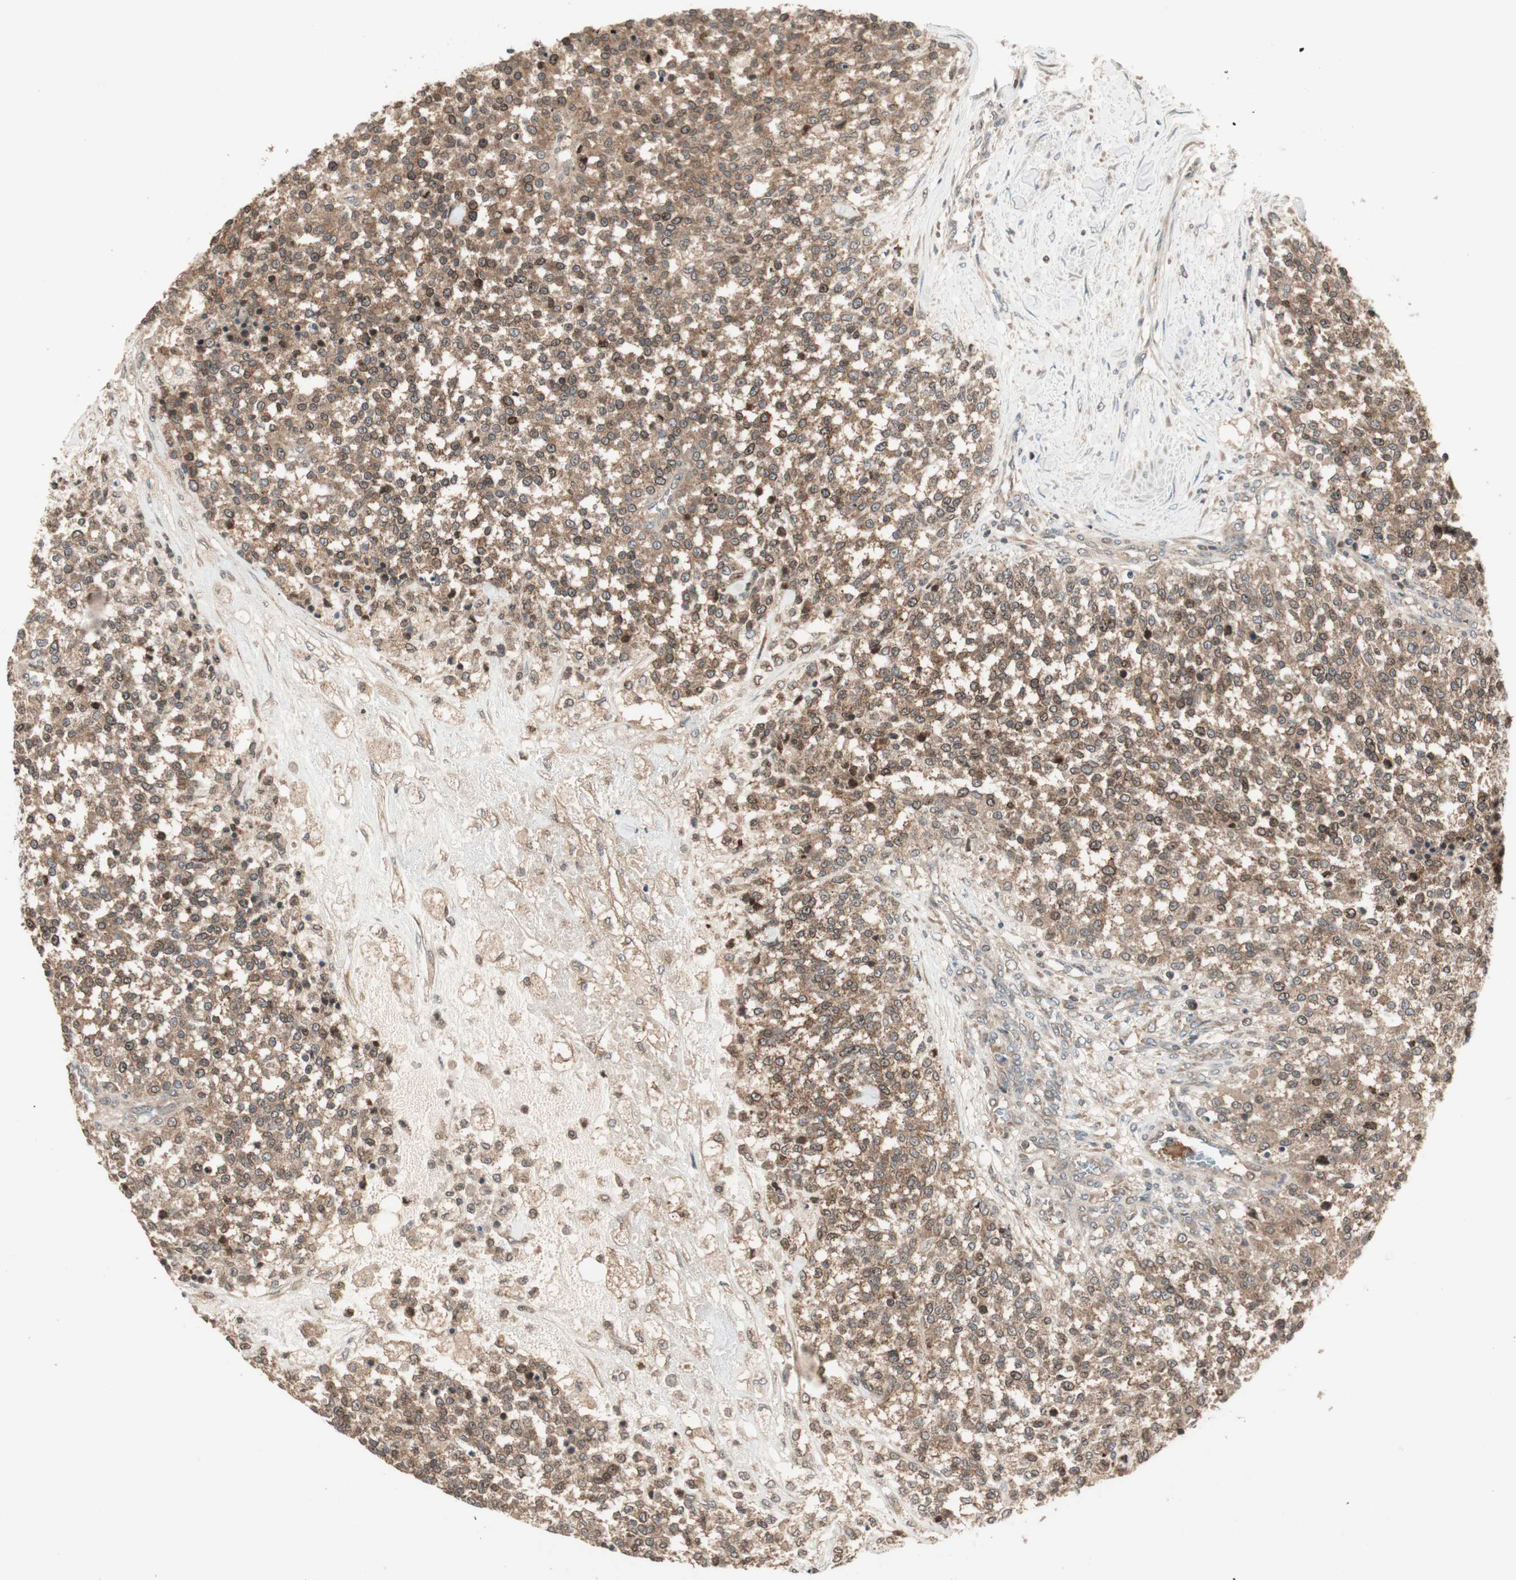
{"staining": {"intensity": "moderate", "quantity": ">75%", "location": "cytoplasmic/membranous"}, "tissue": "testis cancer", "cell_type": "Tumor cells", "image_type": "cancer", "snomed": [{"axis": "morphology", "description": "Seminoma, NOS"}, {"axis": "topography", "description": "Testis"}], "caption": "Testis seminoma stained for a protein (brown) reveals moderate cytoplasmic/membranous positive expression in about >75% of tumor cells.", "gene": "ATP6AP2", "patient": {"sex": "male", "age": 59}}